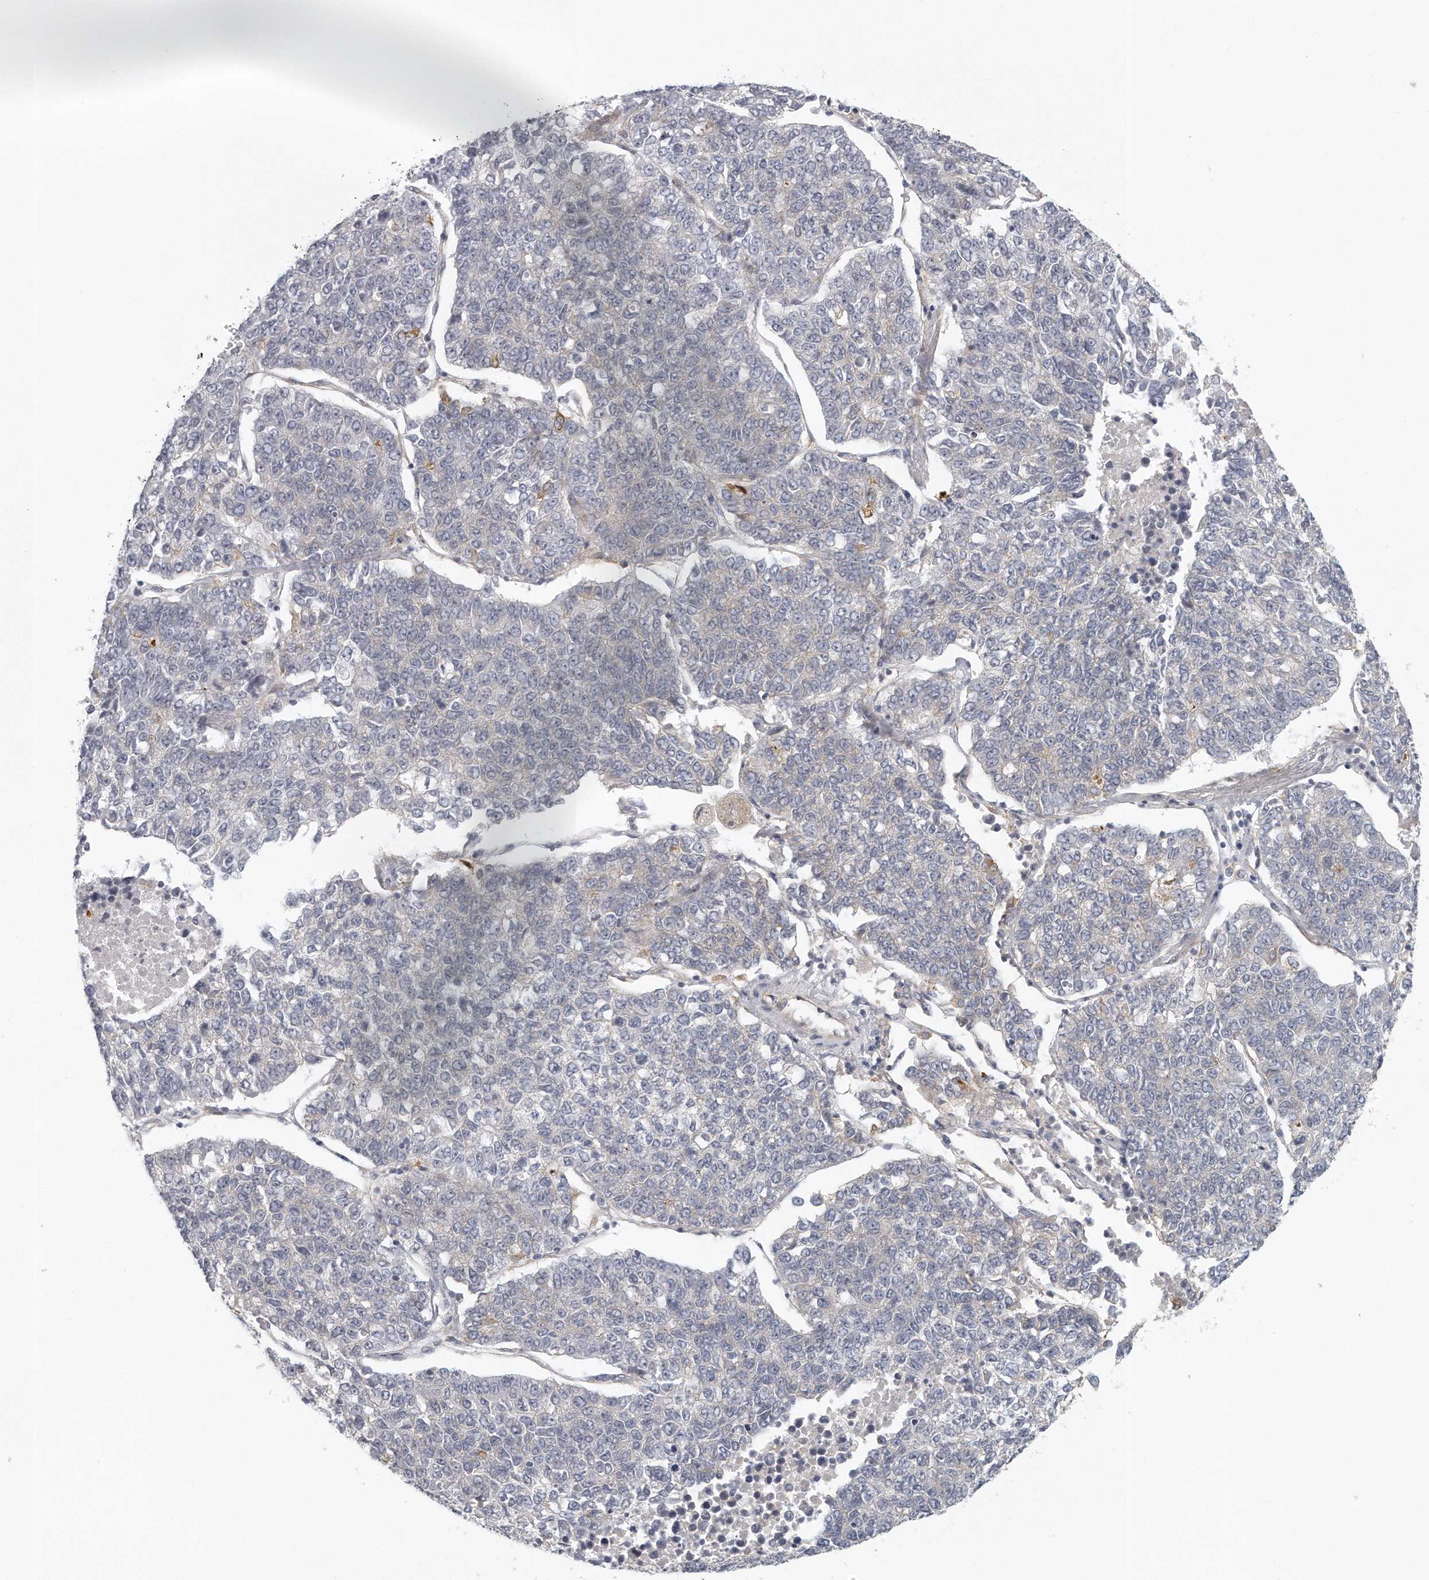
{"staining": {"intensity": "negative", "quantity": "none", "location": "none"}, "tissue": "lung cancer", "cell_type": "Tumor cells", "image_type": "cancer", "snomed": [{"axis": "morphology", "description": "Adenocarcinoma, NOS"}, {"axis": "topography", "description": "Lung"}], "caption": "This is an immunohistochemistry (IHC) histopathology image of human lung adenocarcinoma. There is no staining in tumor cells.", "gene": "MTERF4", "patient": {"sex": "male", "age": 49}}